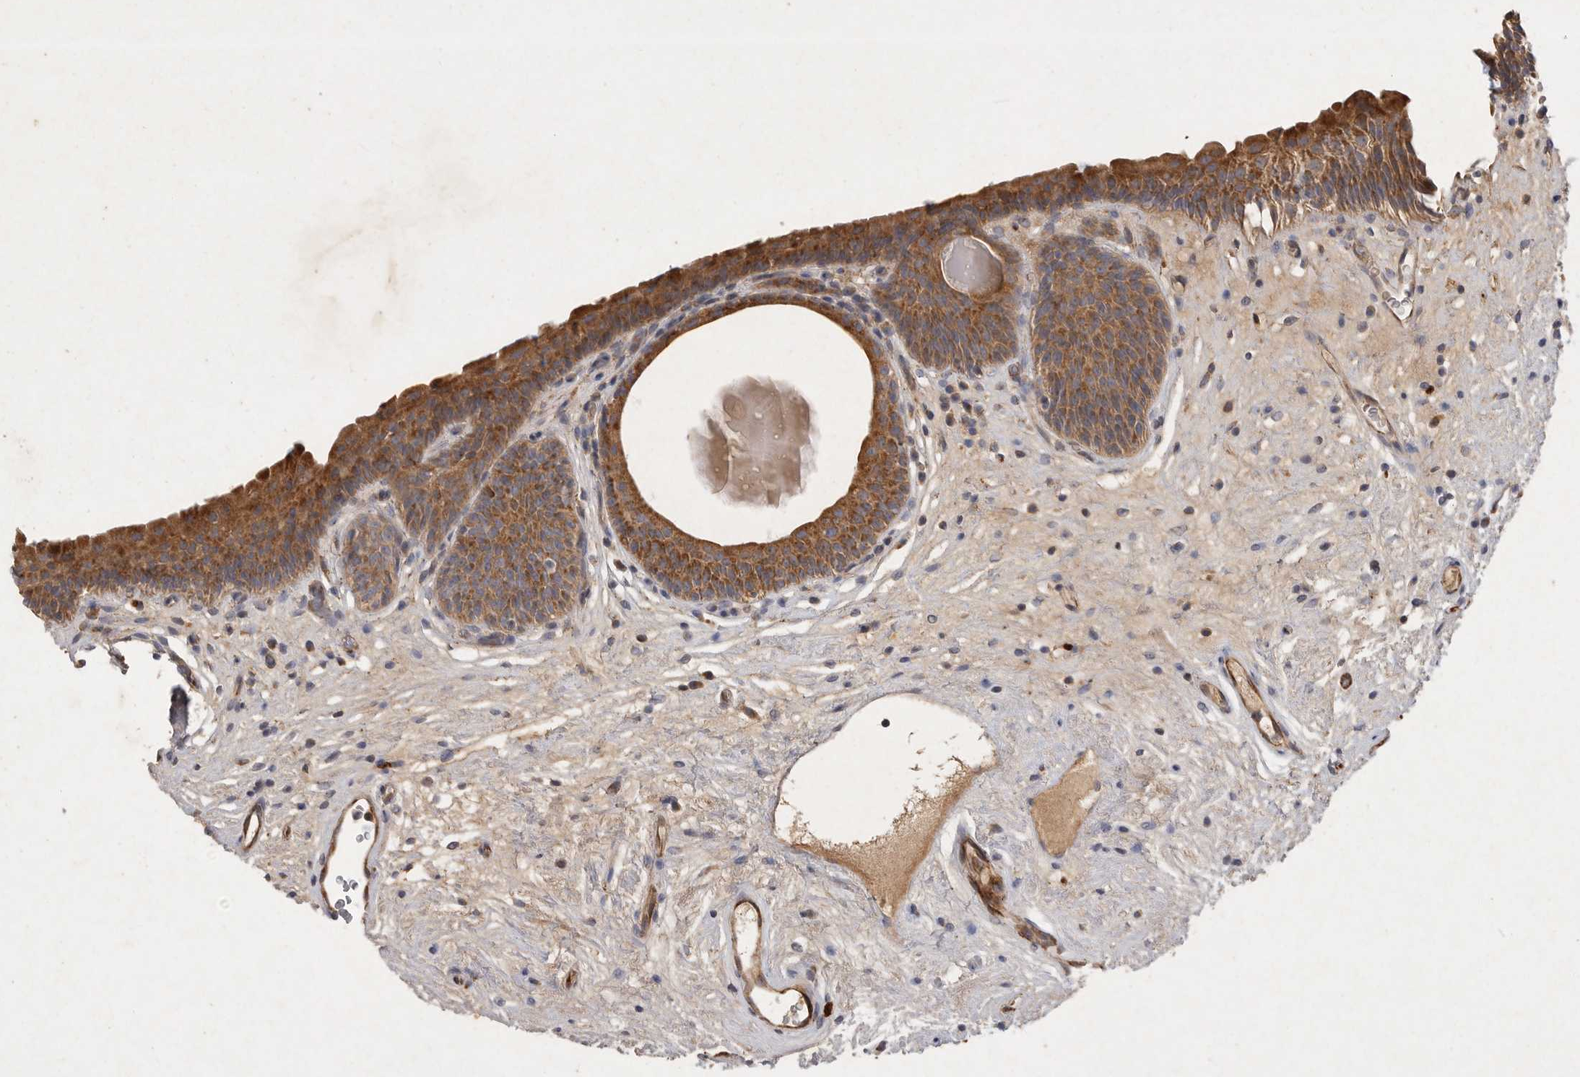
{"staining": {"intensity": "strong", "quantity": ">75%", "location": "cytoplasmic/membranous"}, "tissue": "urinary bladder", "cell_type": "Urothelial cells", "image_type": "normal", "snomed": [{"axis": "morphology", "description": "Normal tissue, NOS"}, {"axis": "topography", "description": "Urinary bladder"}], "caption": "Brown immunohistochemical staining in normal urinary bladder displays strong cytoplasmic/membranous positivity in about >75% of urothelial cells.", "gene": "MRPL41", "patient": {"sex": "male", "age": 83}}